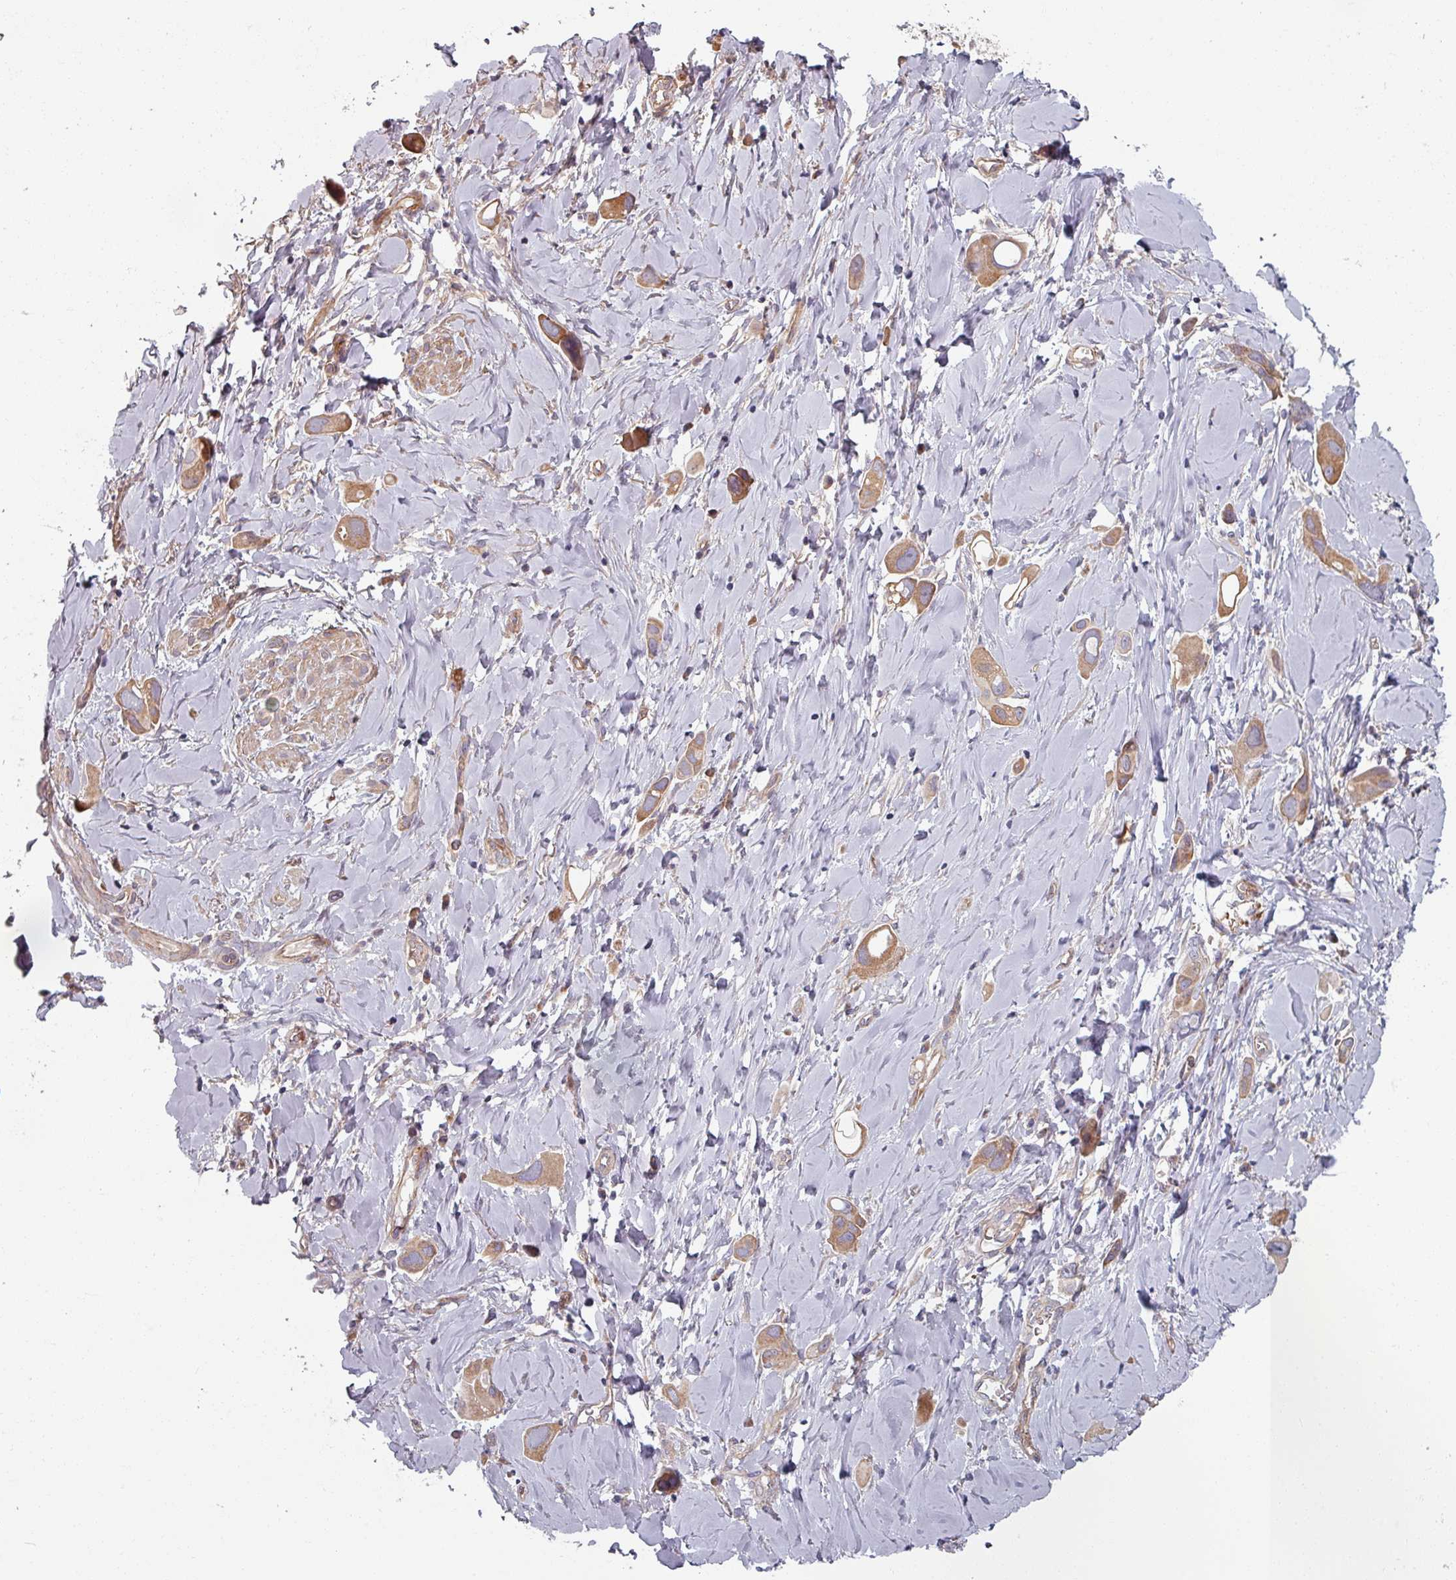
{"staining": {"intensity": "moderate", "quantity": "25%-75%", "location": "cytoplasmic/membranous"}, "tissue": "lung cancer", "cell_type": "Tumor cells", "image_type": "cancer", "snomed": [{"axis": "morphology", "description": "Adenocarcinoma, NOS"}, {"axis": "topography", "description": "Lung"}], "caption": "Tumor cells demonstrate moderate cytoplasmic/membranous staining in approximately 25%-75% of cells in lung cancer. (DAB (3,3'-diaminobenzidine) IHC, brown staining for protein, blue staining for nuclei).", "gene": "C4BPB", "patient": {"sex": "male", "age": 76}}